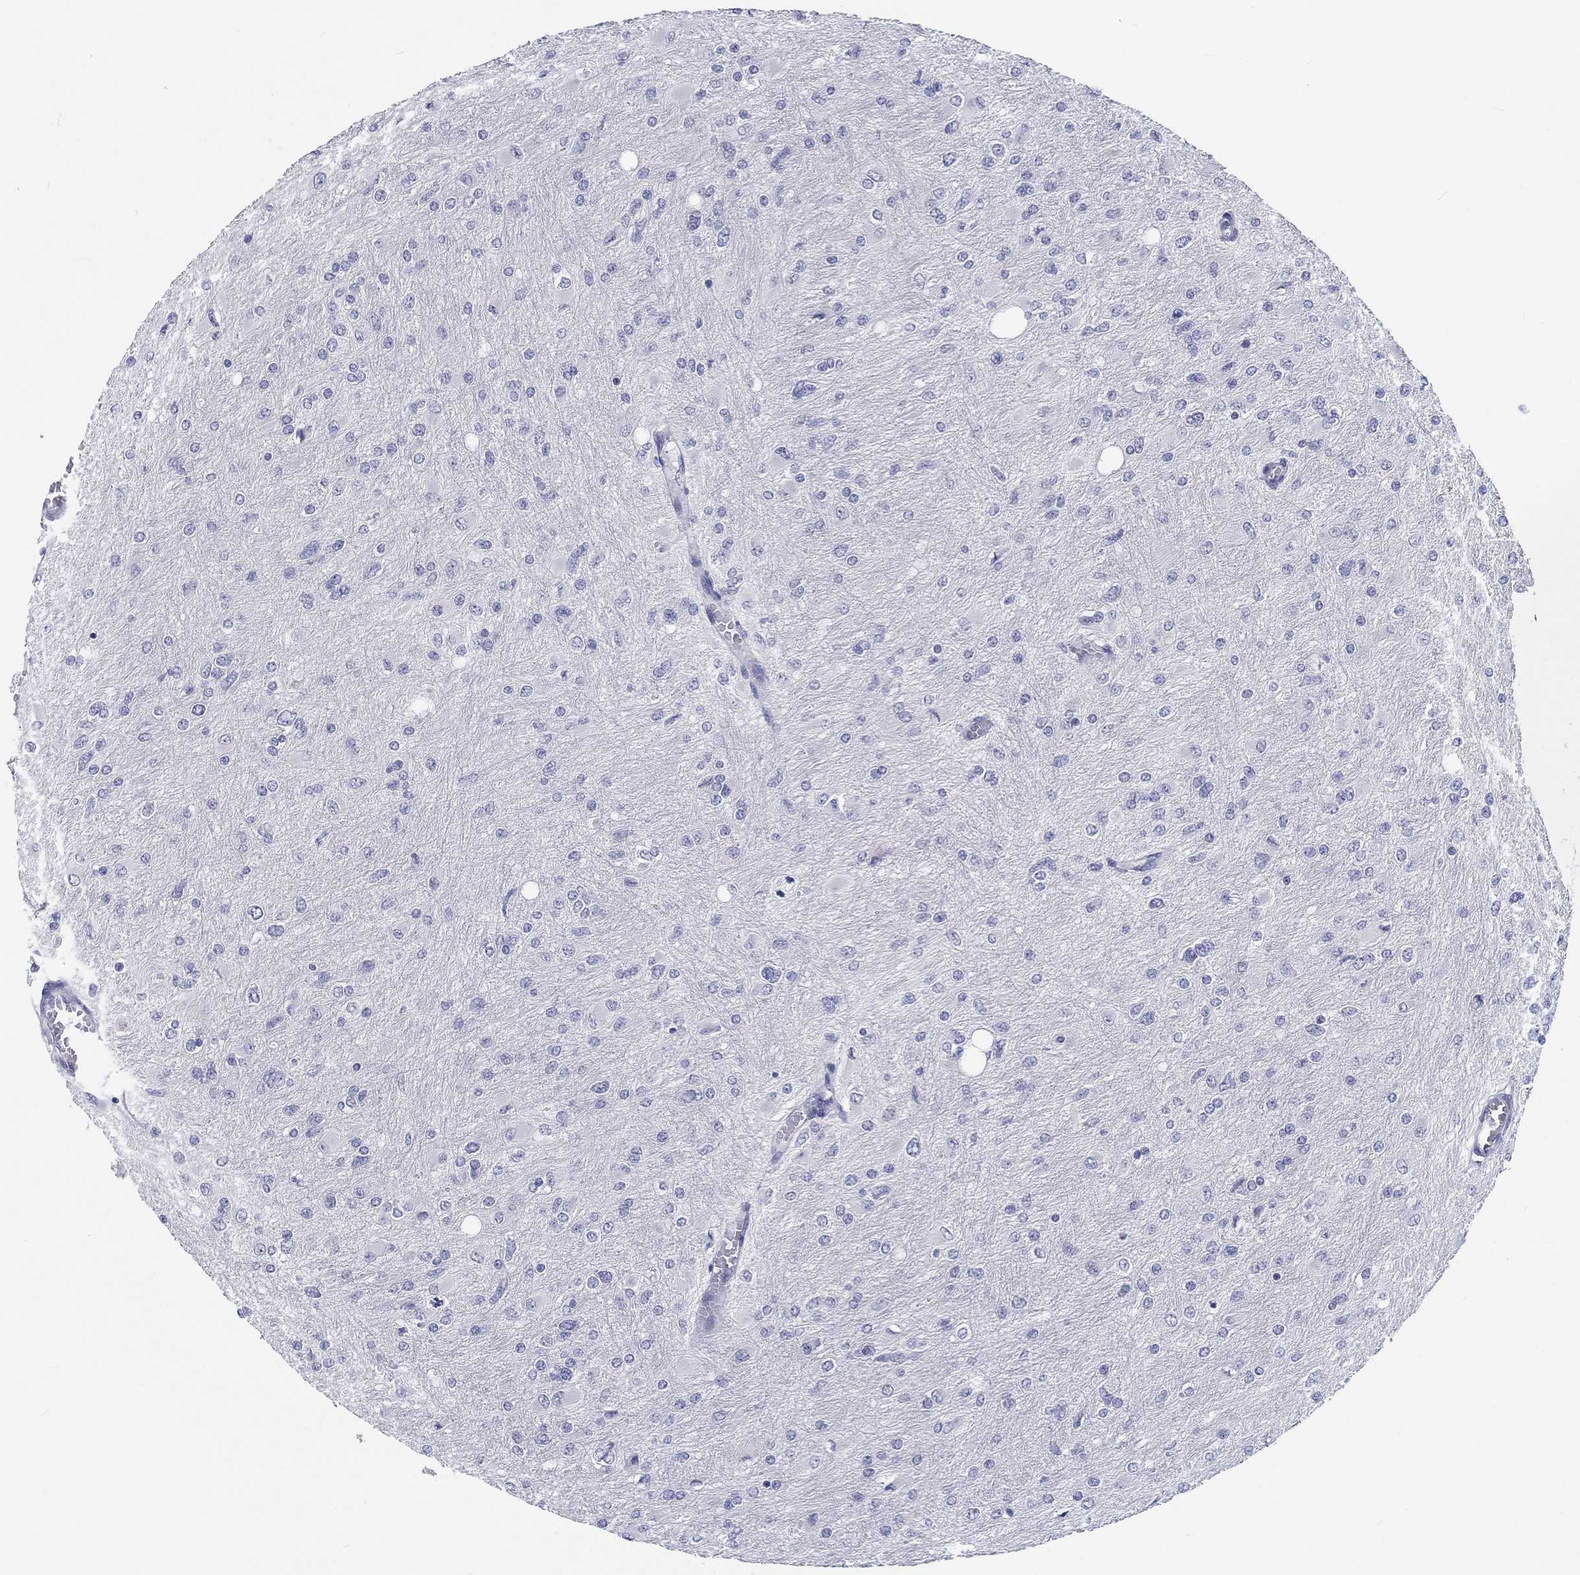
{"staining": {"intensity": "negative", "quantity": "none", "location": "none"}, "tissue": "glioma", "cell_type": "Tumor cells", "image_type": "cancer", "snomed": [{"axis": "morphology", "description": "Glioma, malignant, High grade"}, {"axis": "topography", "description": "Cerebral cortex"}], "caption": "Micrograph shows no significant protein positivity in tumor cells of malignant glioma (high-grade).", "gene": "CRYGD", "patient": {"sex": "female", "age": 36}}